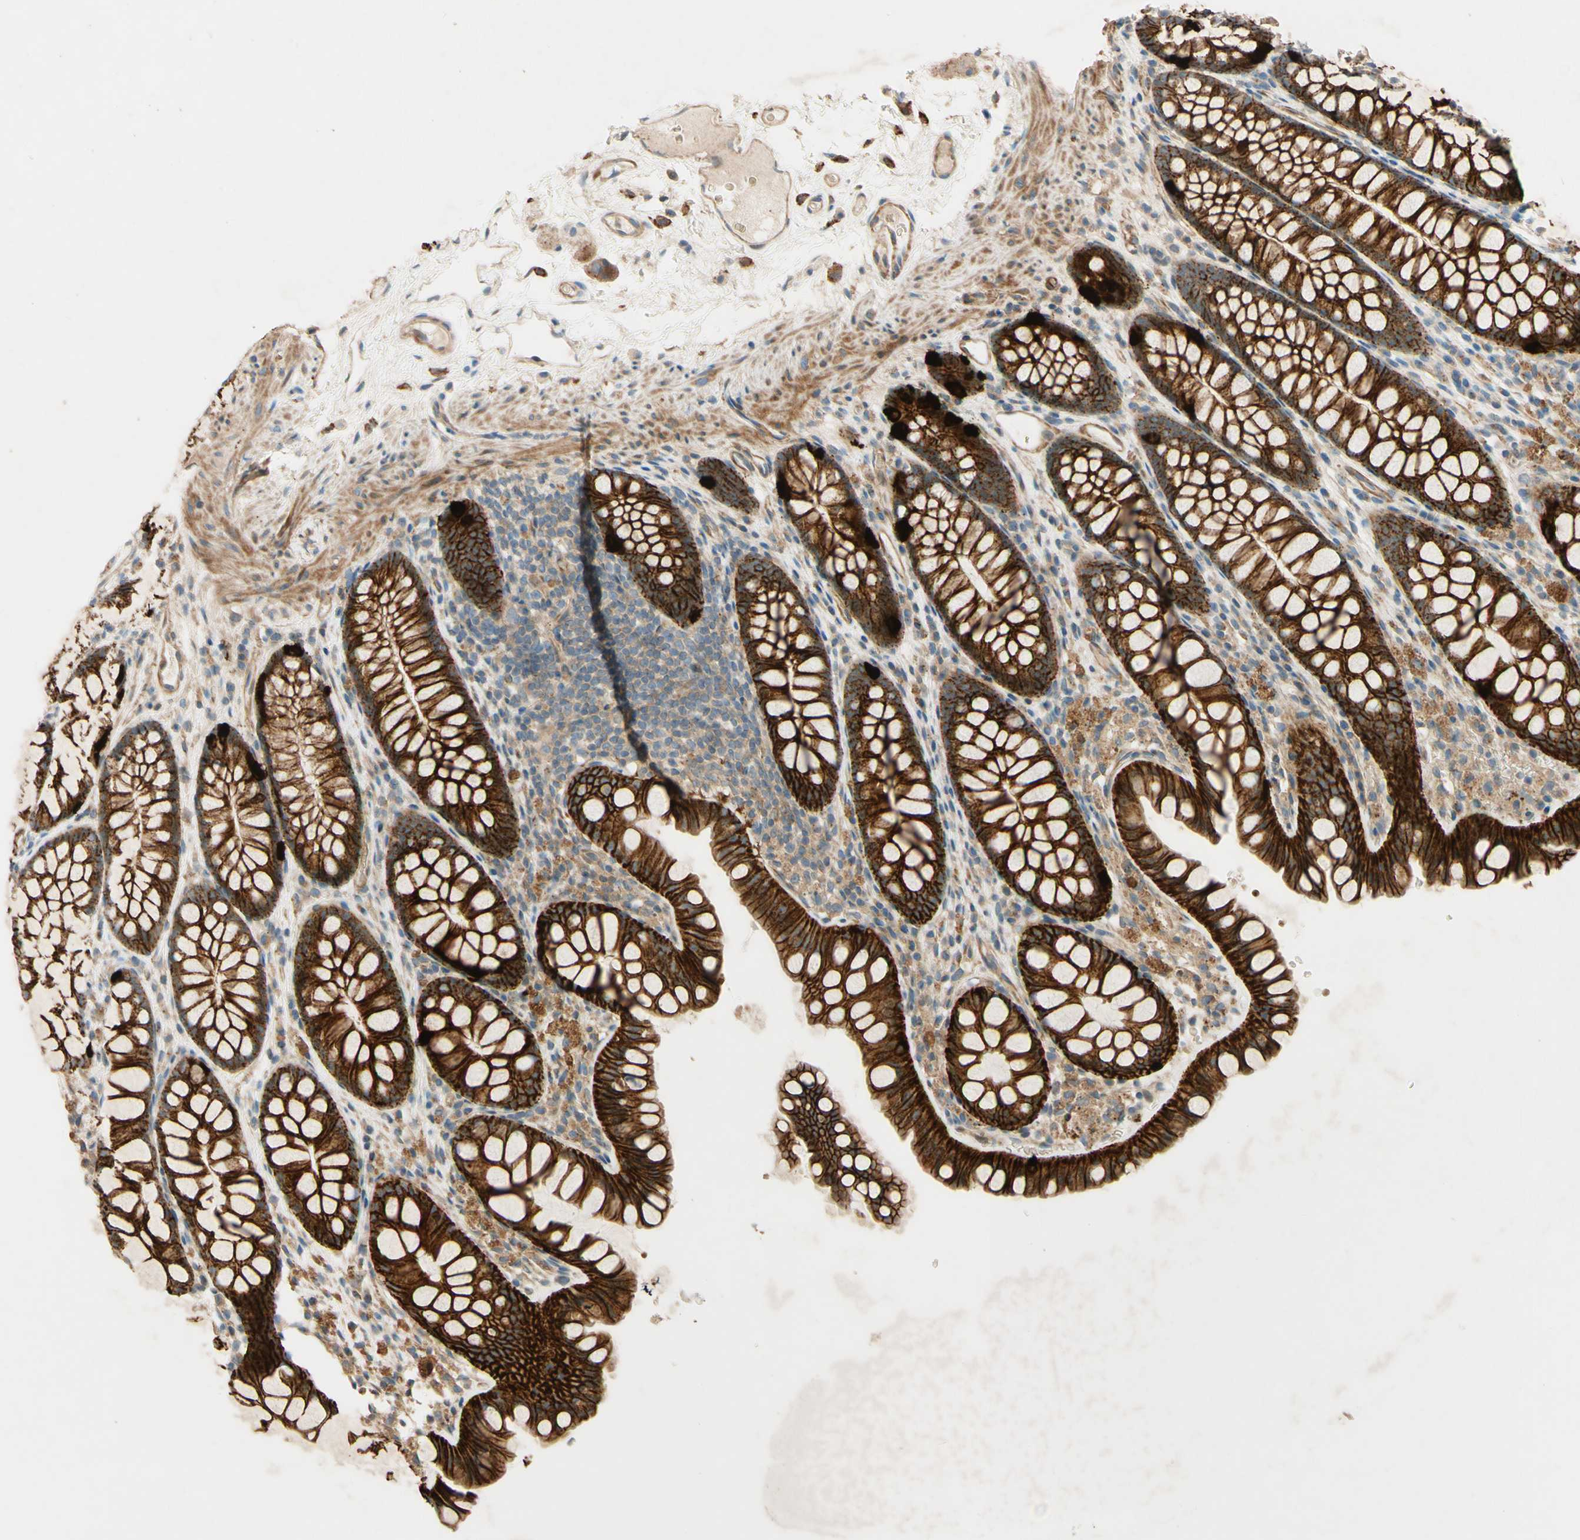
{"staining": {"intensity": "moderate", "quantity": ">75%", "location": "cytoplasmic/membranous"}, "tissue": "colon", "cell_type": "Endothelial cells", "image_type": "normal", "snomed": [{"axis": "morphology", "description": "Normal tissue, NOS"}, {"axis": "topography", "description": "Colon"}], "caption": "A histopathology image of colon stained for a protein displays moderate cytoplasmic/membranous brown staining in endothelial cells.", "gene": "ADAM17", "patient": {"sex": "female", "age": 55}}